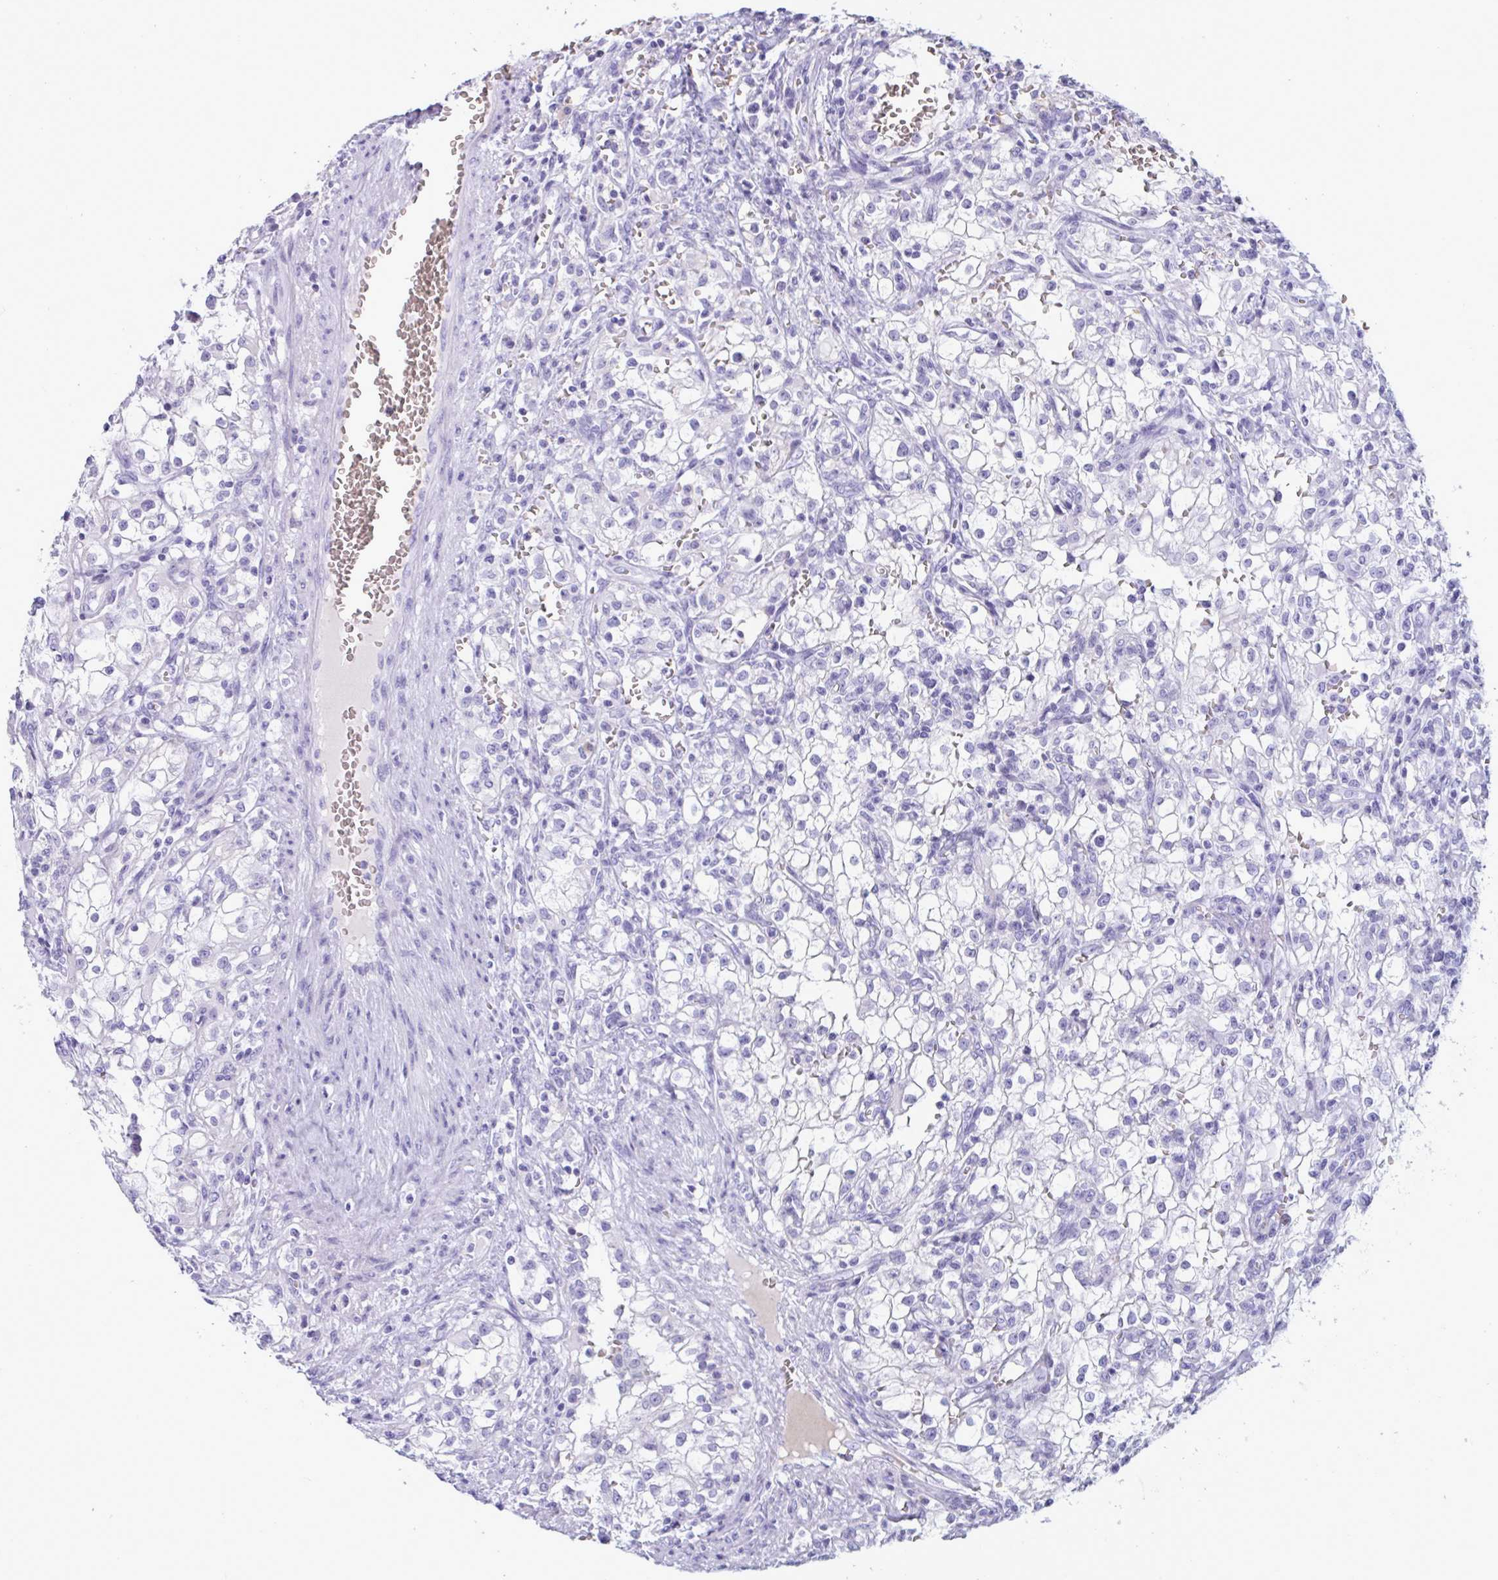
{"staining": {"intensity": "negative", "quantity": "none", "location": "none"}, "tissue": "renal cancer", "cell_type": "Tumor cells", "image_type": "cancer", "snomed": [{"axis": "morphology", "description": "Adenocarcinoma, NOS"}, {"axis": "topography", "description": "Kidney"}], "caption": "The micrograph reveals no staining of tumor cells in adenocarcinoma (renal).", "gene": "SLC2A1", "patient": {"sex": "female", "age": 74}}